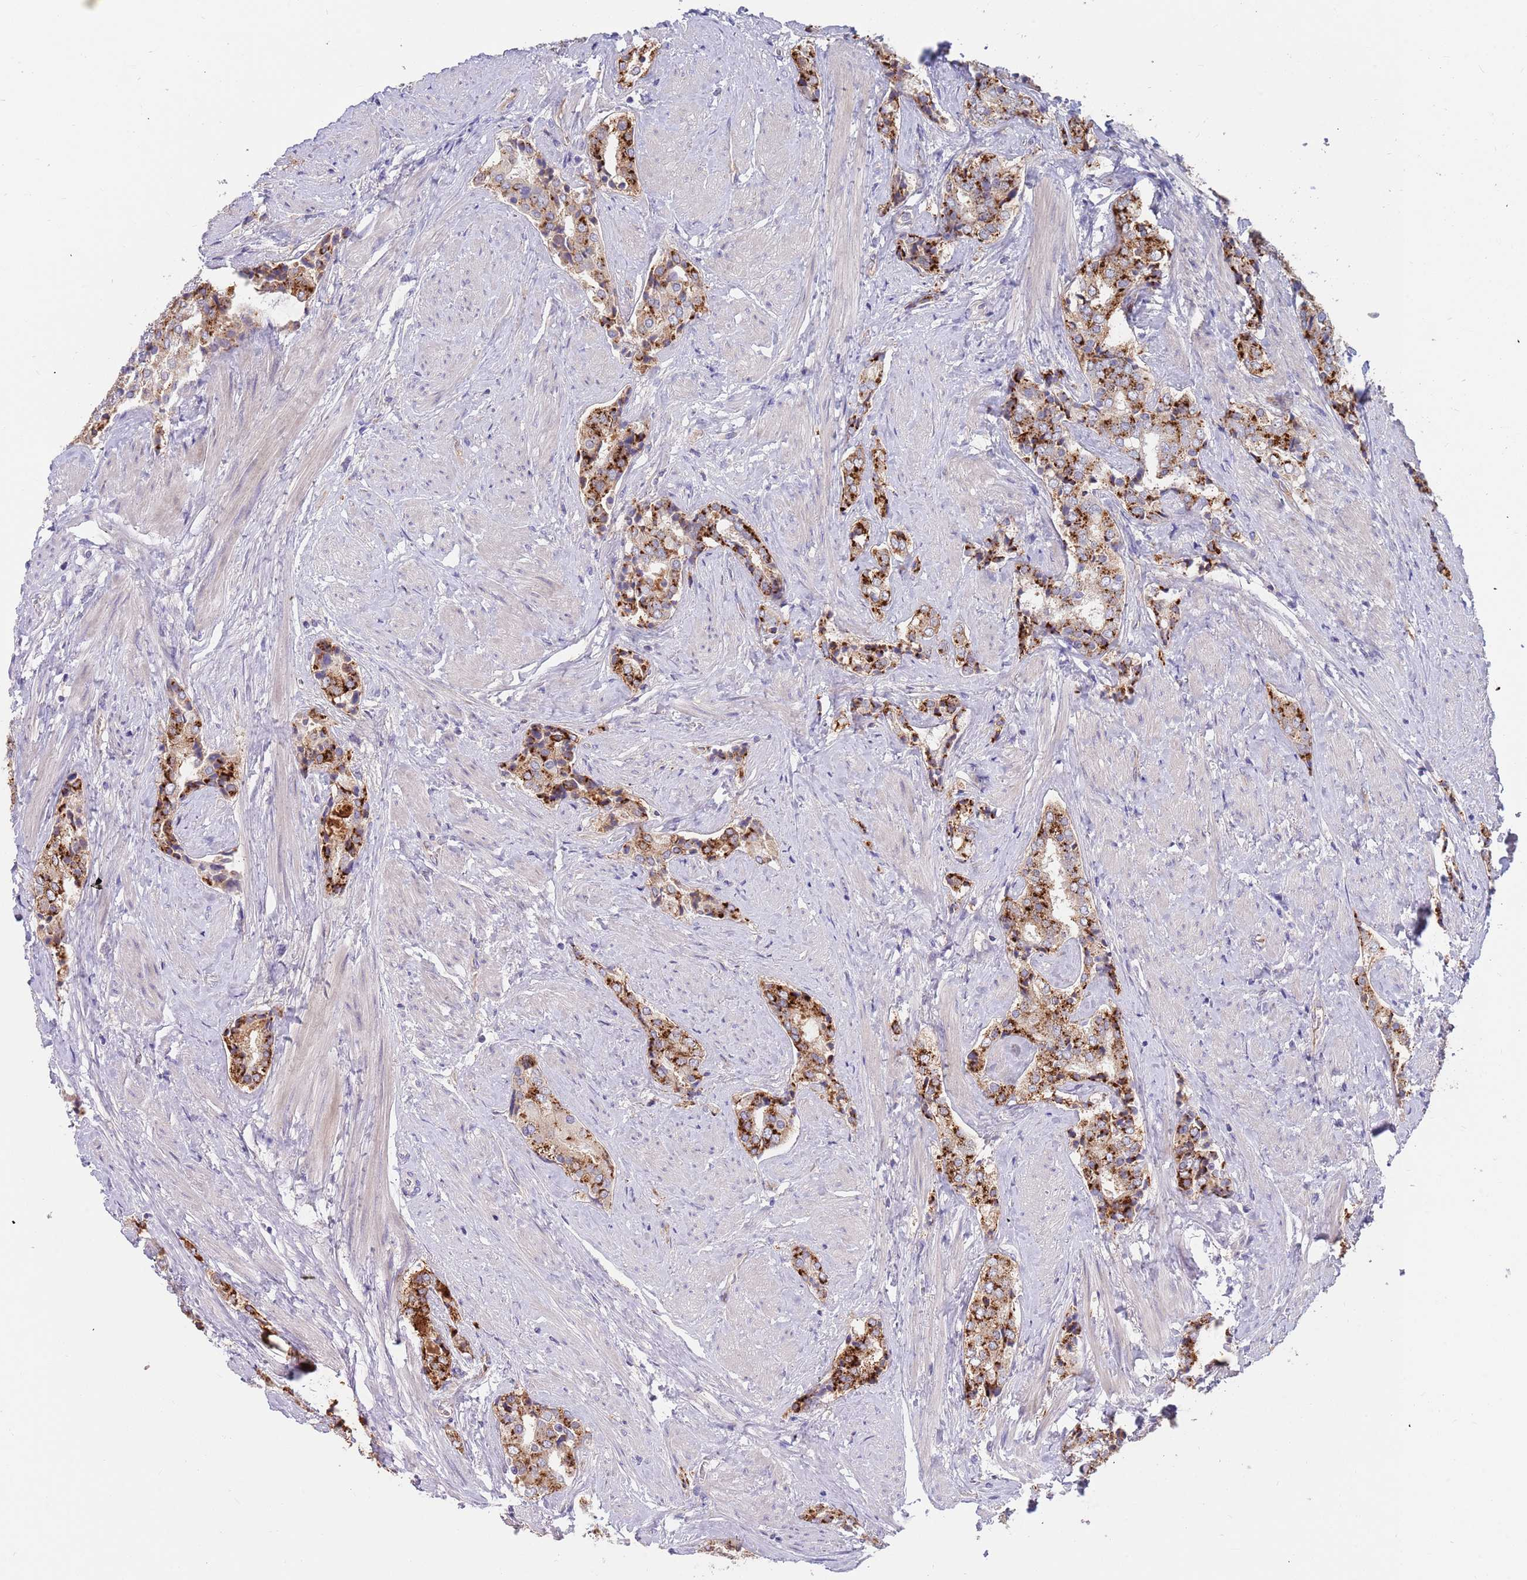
{"staining": {"intensity": "strong", "quantity": ">75%", "location": "cytoplasmic/membranous"}, "tissue": "prostate cancer", "cell_type": "Tumor cells", "image_type": "cancer", "snomed": [{"axis": "morphology", "description": "Adenocarcinoma, High grade"}, {"axis": "topography", "description": "Prostate"}], "caption": "High-power microscopy captured an immunohistochemistry (IHC) photomicrograph of prostate cancer (high-grade adenocarcinoma), revealing strong cytoplasmic/membranous expression in about >75% of tumor cells.", "gene": "BORCS5", "patient": {"sex": "male", "age": 71}}